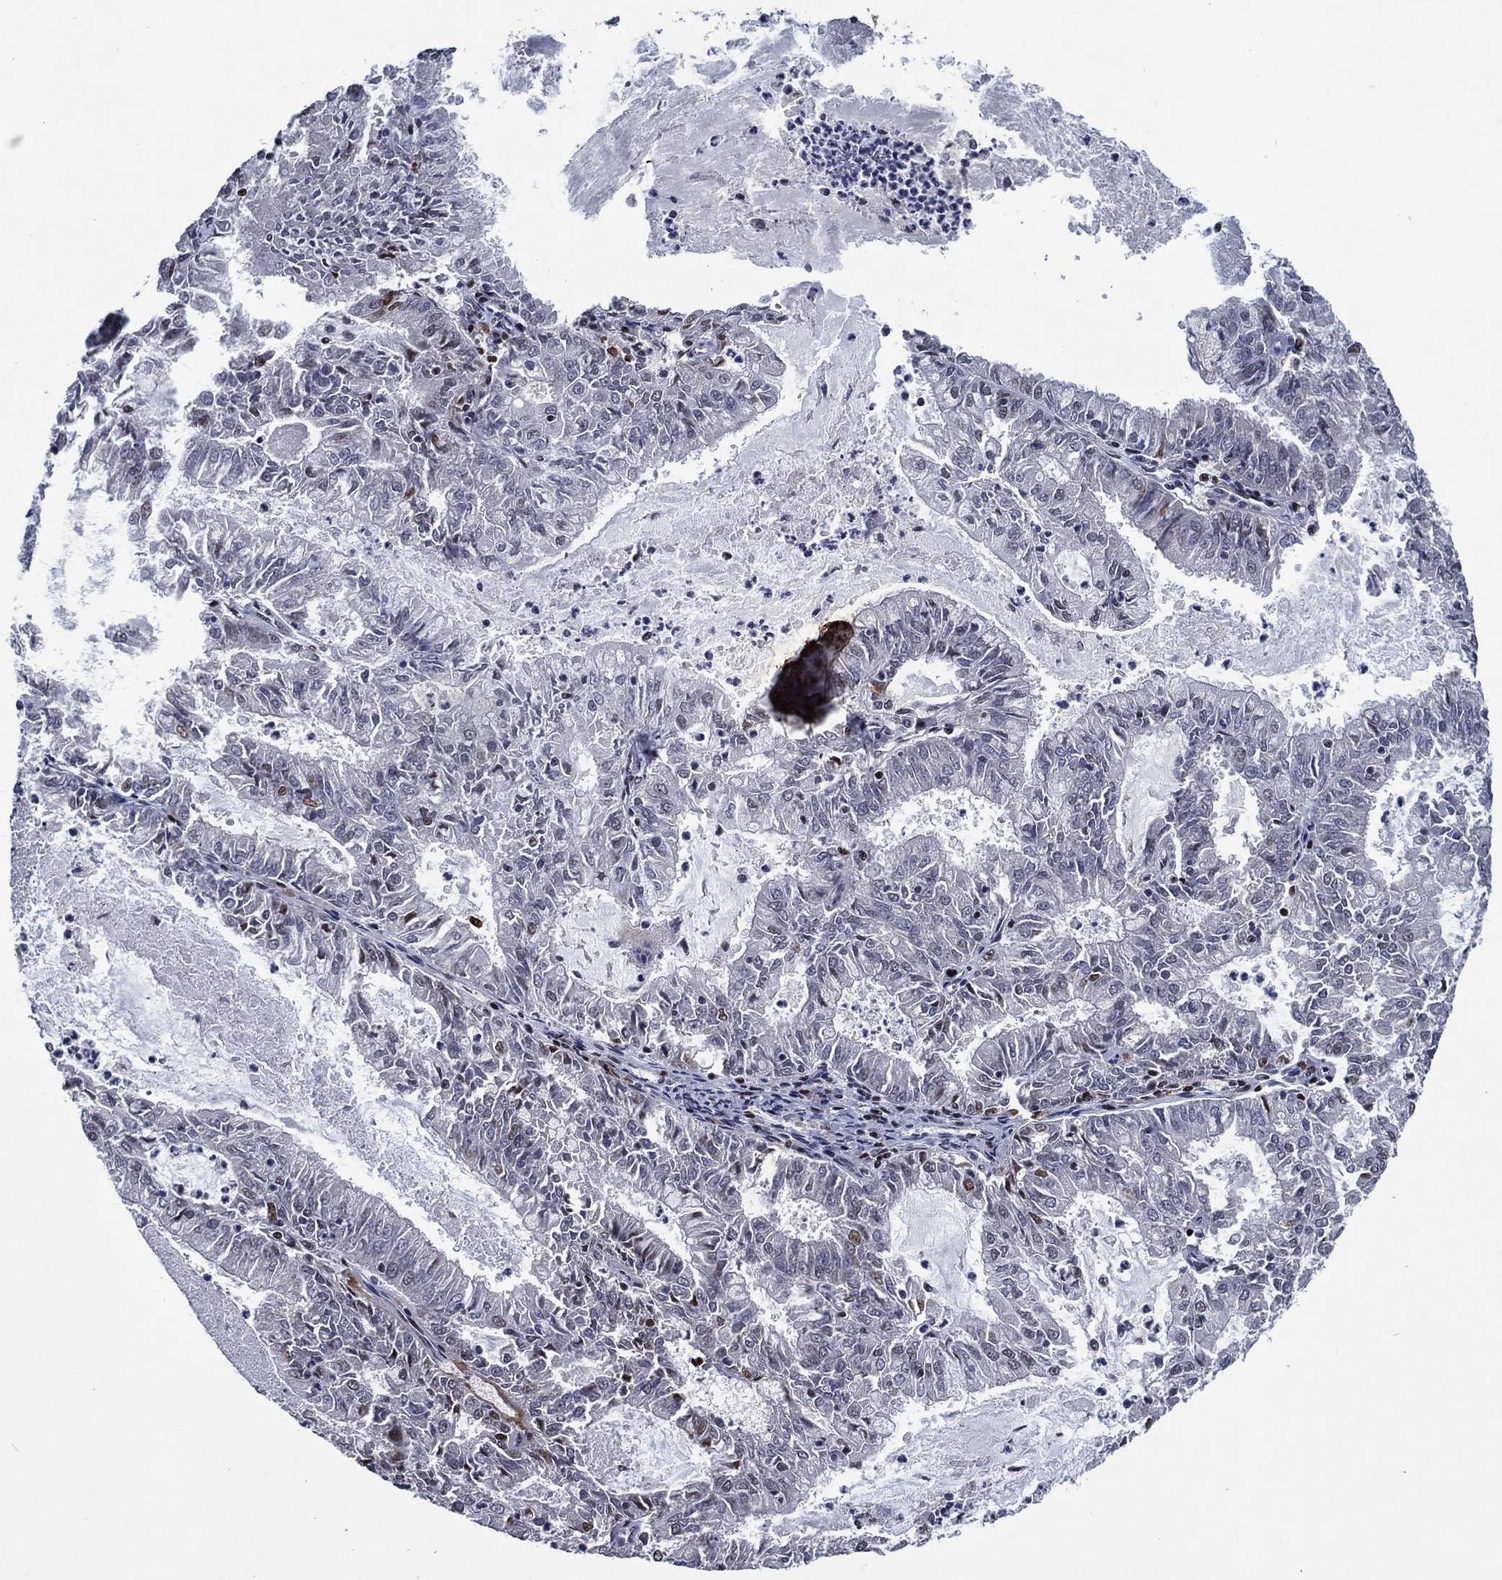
{"staining": {"intensity": "negative", "quantity": "none", "location": "none"}, "tissue": "endometrial cancer", "cell_type": "Tumor cells", "image_type": "cancer", "snomed": [{"axis": "morphology", "description": "Adenocarcinoma, NOS"}, {"axis": "topography", "description": "Endometrium"}], "caption": "Immunohistochemistry of endometrial cancer (adenocarcinoma) shows no staining in tumor cells.", "gene": "ZBTB42", "patient": {"sex": "female", "age": 57}}